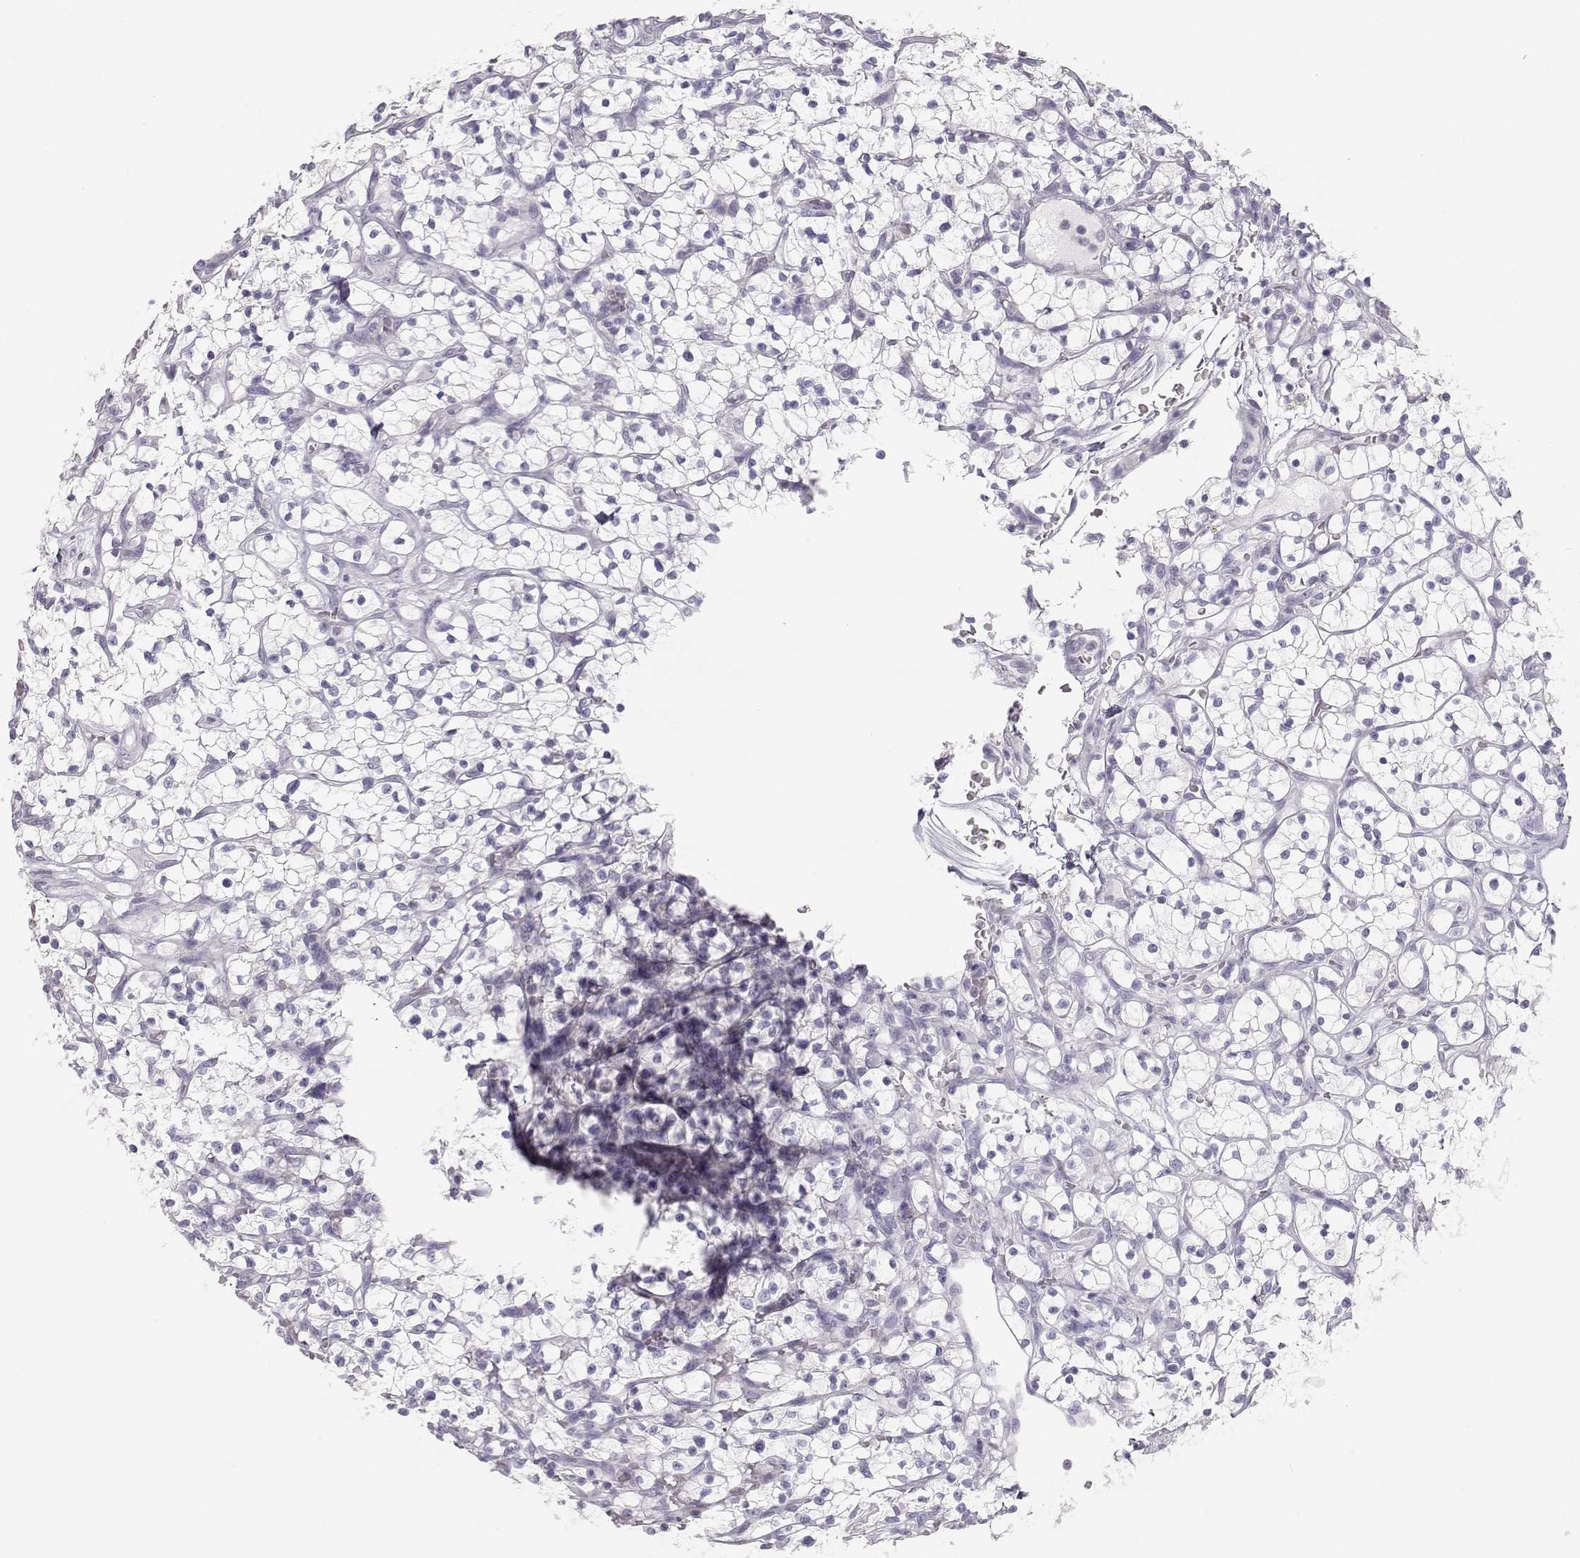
{"staining": {"intensity": "negative", "quantity": "none", "location": "none"}, "tissue": "renal cancer", "cell_type": "Tumor cells", "image_type": "cancer", "snomed": [{"axis": "morphology", "description": "Adenocarcinoma, NOS"}, {"axis": "topography", "description": "Kidney"}], "caption": "IHC image of human adenocarcinoma (renal) stained for a protein (brown), which exhibits no expression in tumor cells.", "gene": "LEPR", "patient": {"sex": "female", "age": 64}}